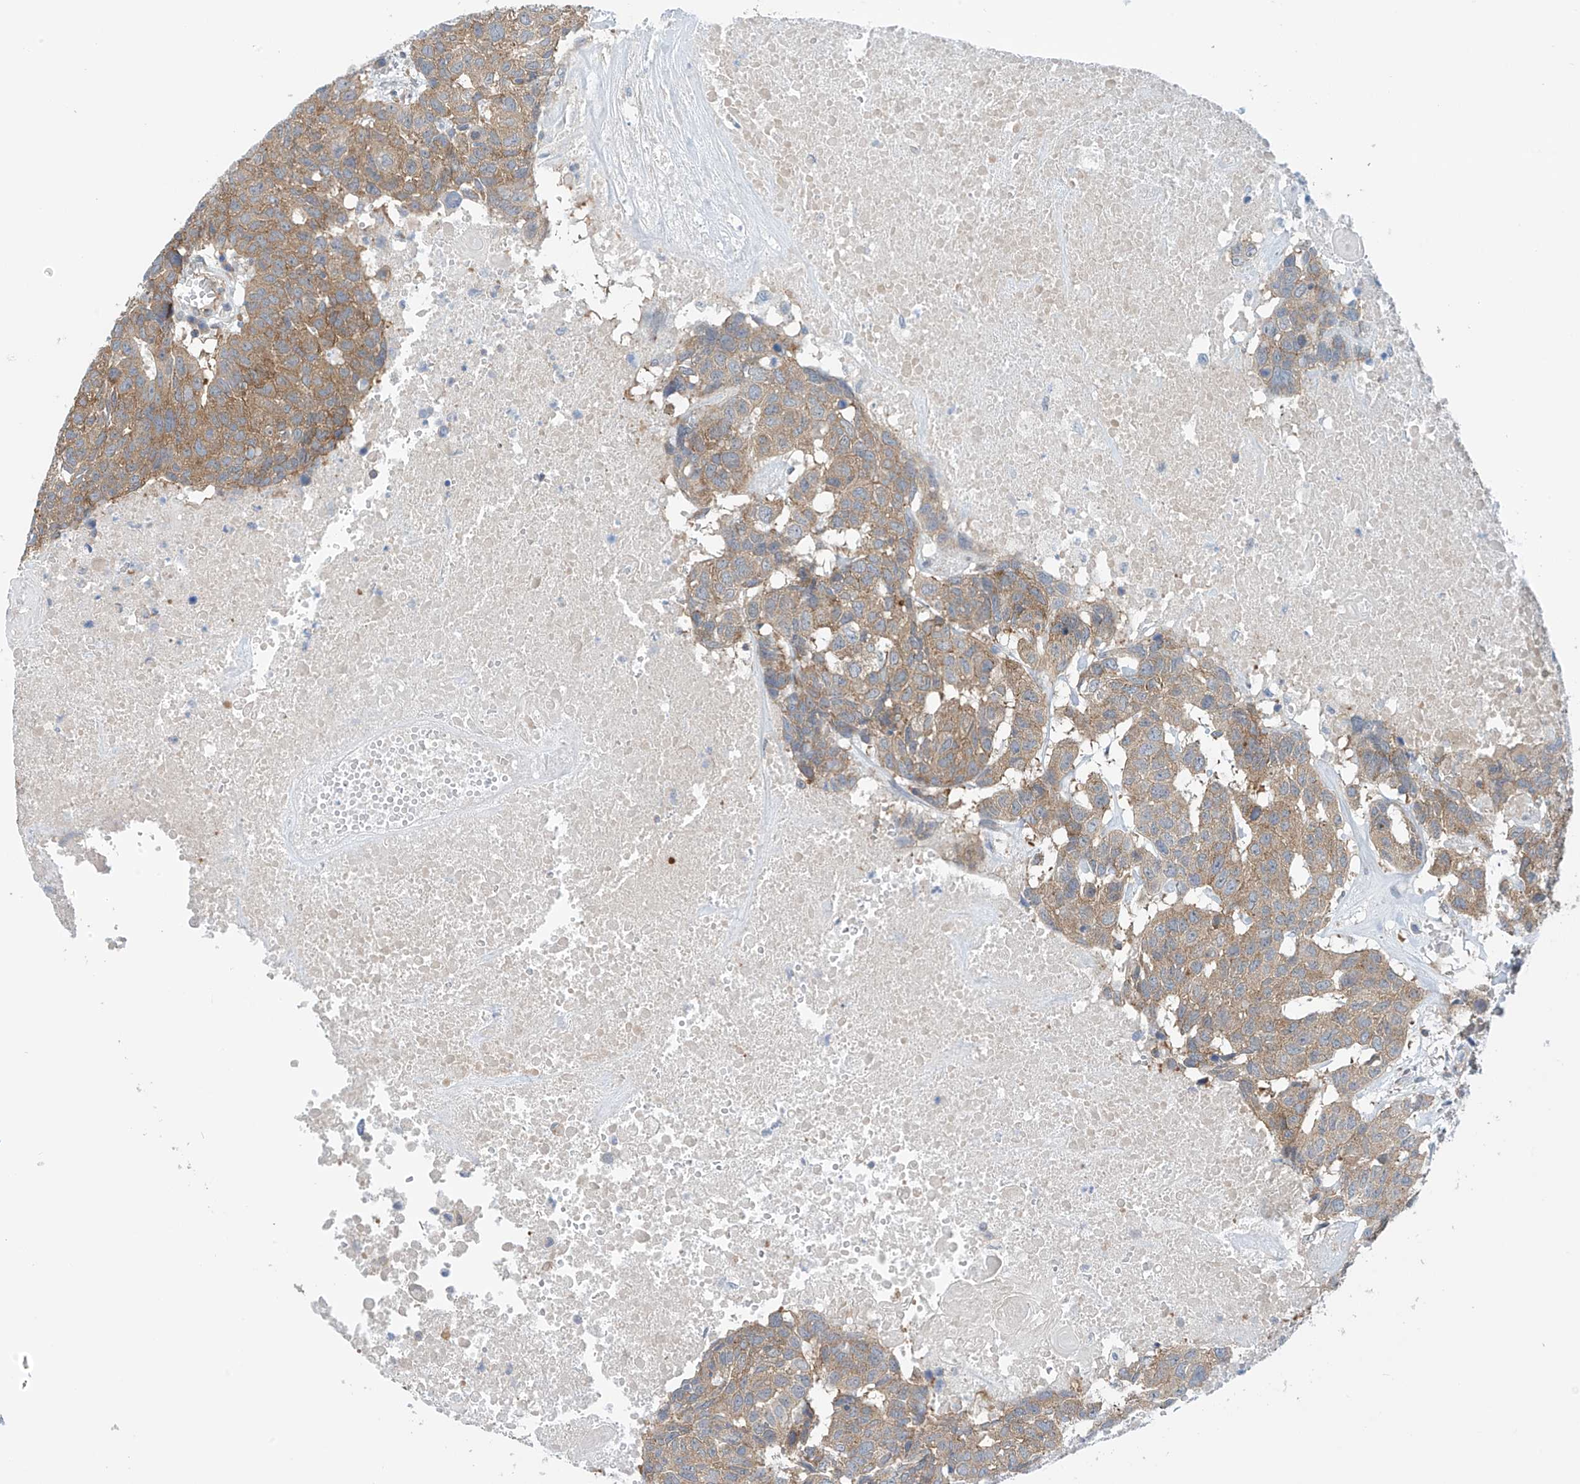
{"staining": {"intensity": "weak", "quantity": ">75%", "location": "cytoplasmic/membranous"}, "tissue": "head and neck cancer", "cell_type": "Tumor cells", "image_type": "cancer", "snomed": [{"axis": "morphology", "description": "Squamous cell carcinoma, NOS"}, {"axis": "topography", "description": "Head-Neck"}], "caption": "The image exhibits staining of head and neck cancer (squamous cell carcinoma), revealing weak cytoplasmic/membranous protein expression (brown color) within tumor cells. Using DAB (3,3'-diaminobenzidine) (brown) and hematoxylin (blue) stains, captured at high magnification using brightfield microscopy.", "gene": "REPS1", "patient": {"sex": "male", "age": 66}}